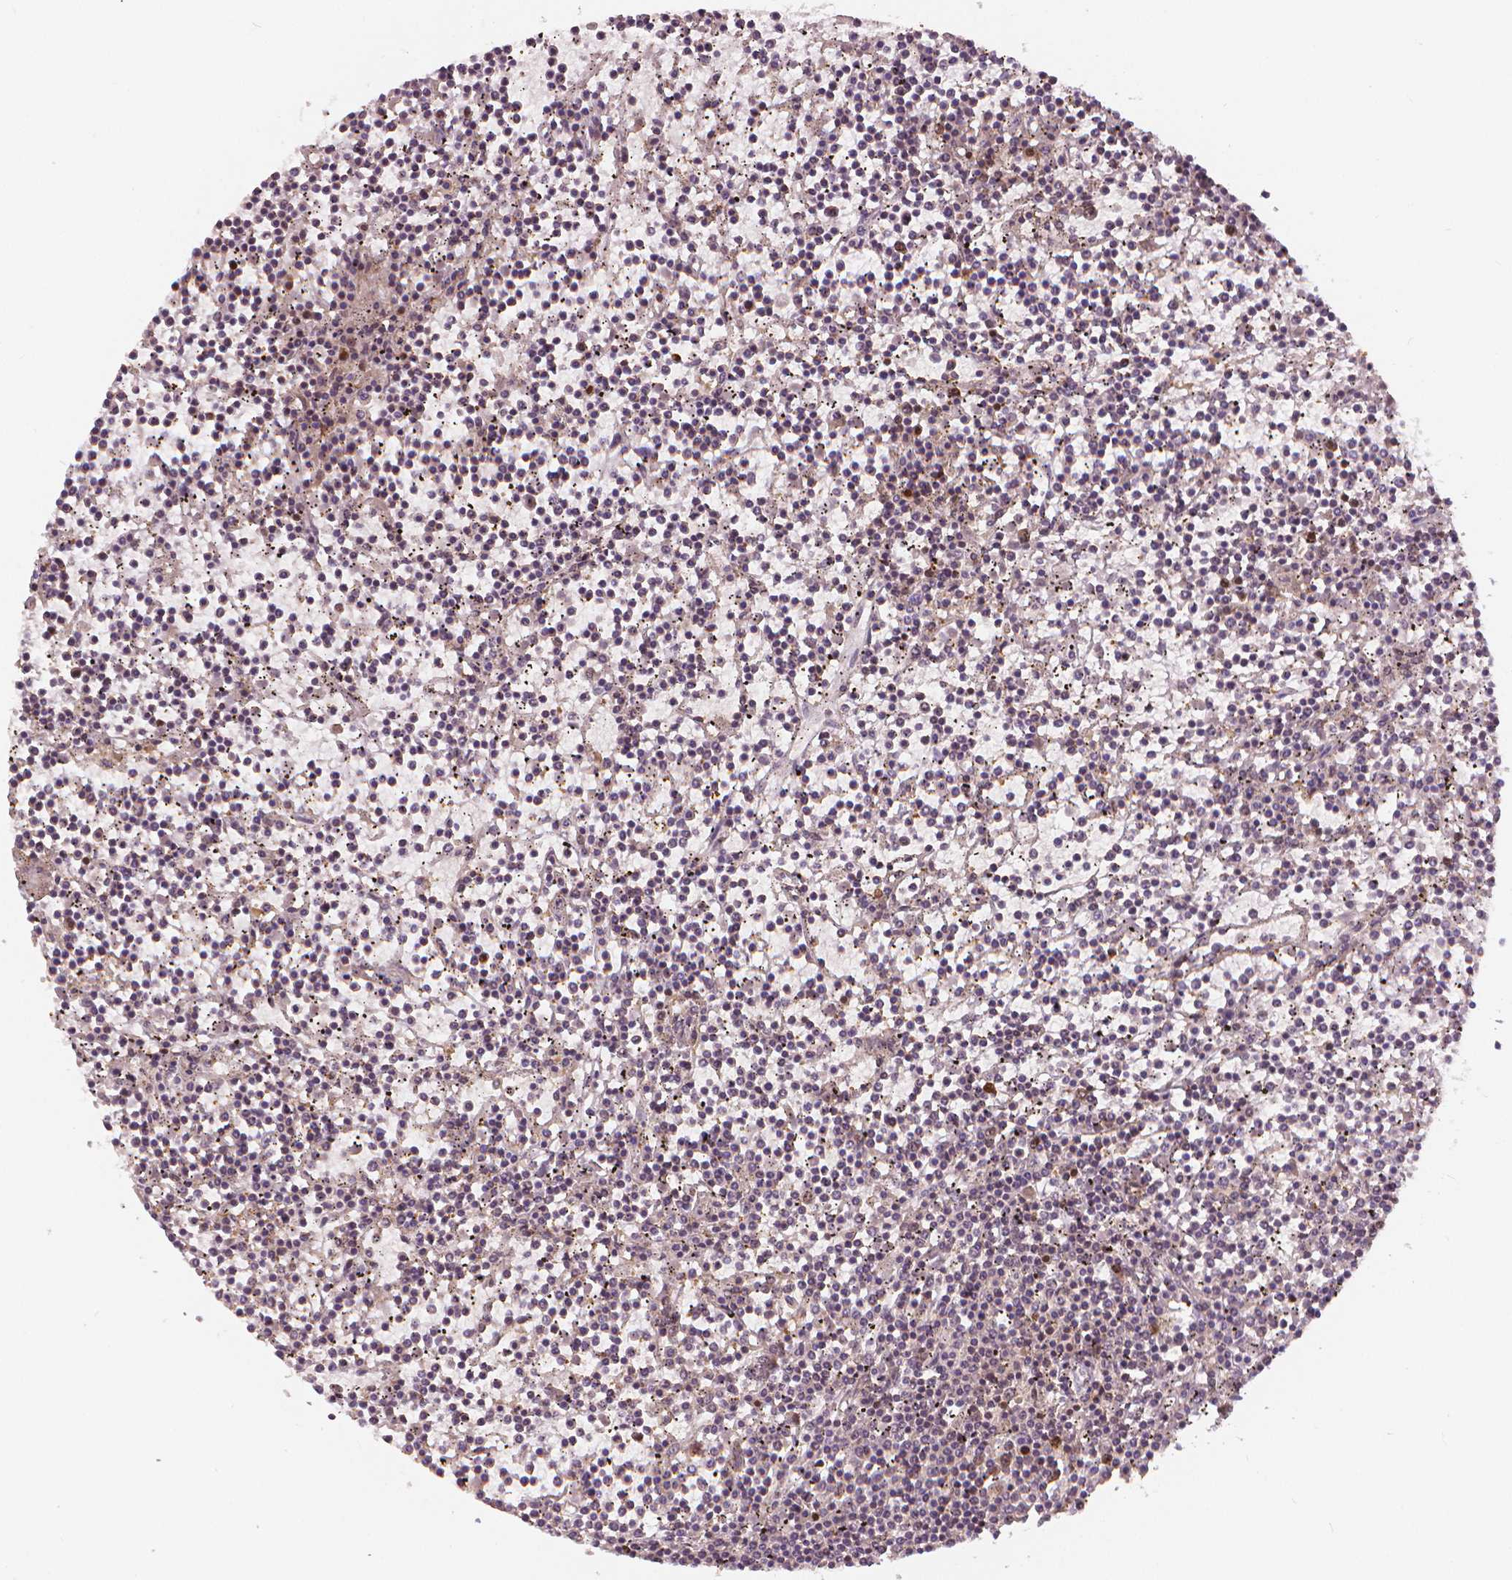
{"staining": {"intensity": "negative", "quantity": "none", "location": "none"}, "tissue": "lymphoma", "cell_type": "Tumor cells", "image_type": "cancer", "snomed": [{"axis": "morphology", "description": "Malignant lymphoma, non-Hodgkin's type, Low grade"}, {"axis": "topography", "description": "Spleen"}], "caption": "Histopathology image shows no protein expression in tumor cells of low-grade malignant lymphoma, non-Hodgkin's type tissue.", "gene": "NSD2", "patient": {"sex": "female", "age": 19}}